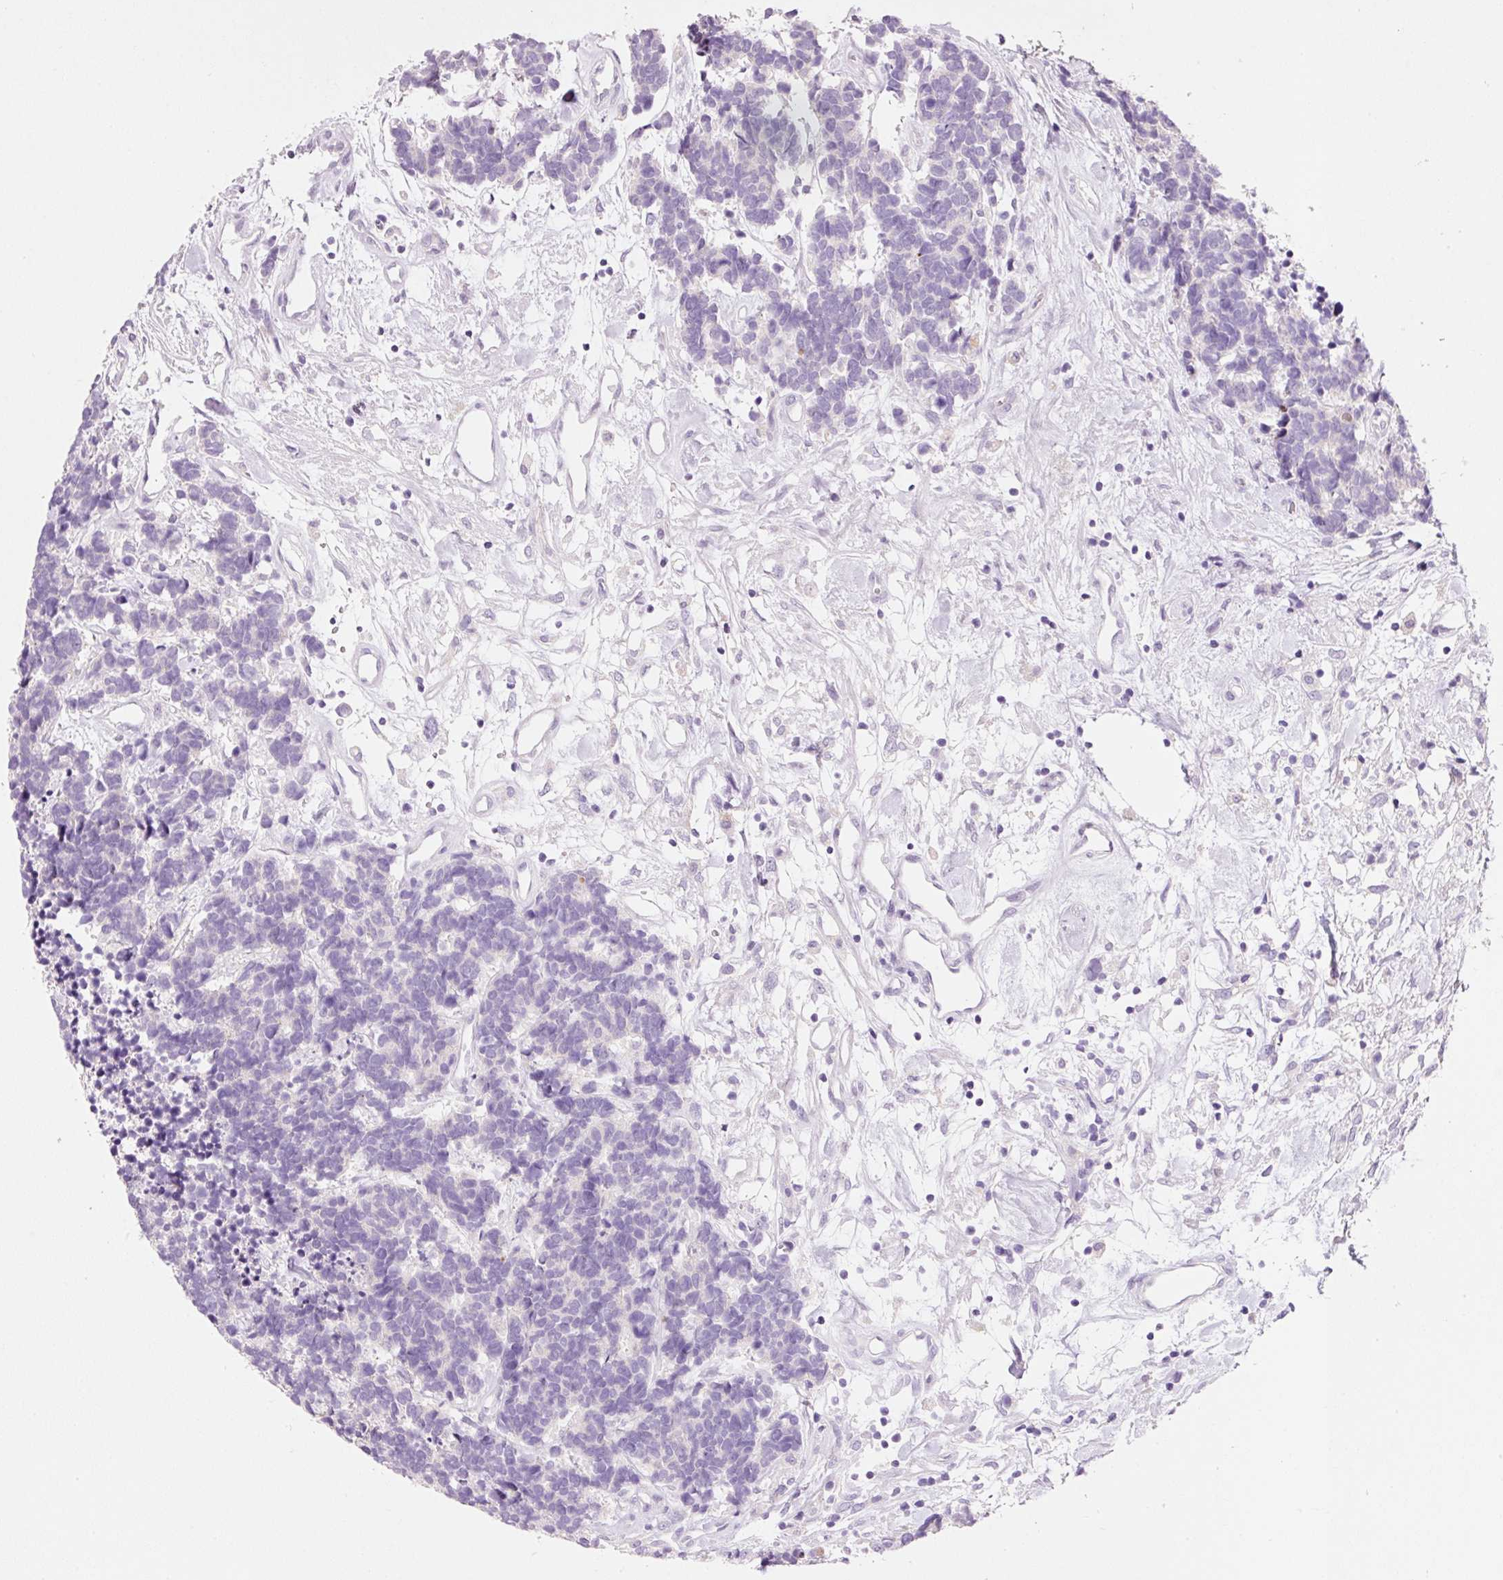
{"staining": {"intensity": "negative", "quantity": "none", "location": "none"}, "tissue": "carcinoid", "cell_type": "Tumor cells", "image_type": "cancer", "snomed": [{"axis": "morphology", "description": "Carcinoma, NOS"}, {"axis": "morphology", "description": "Carcinoid, malignant, NOS"}, {"axis": "topography", "description": "Urinary bladder"}], "caption": "IHC of carcinoid exhibits no expression in tumor cells.", "gene": "TENT5C", "patient": {"sex": "male", "age": 57}}